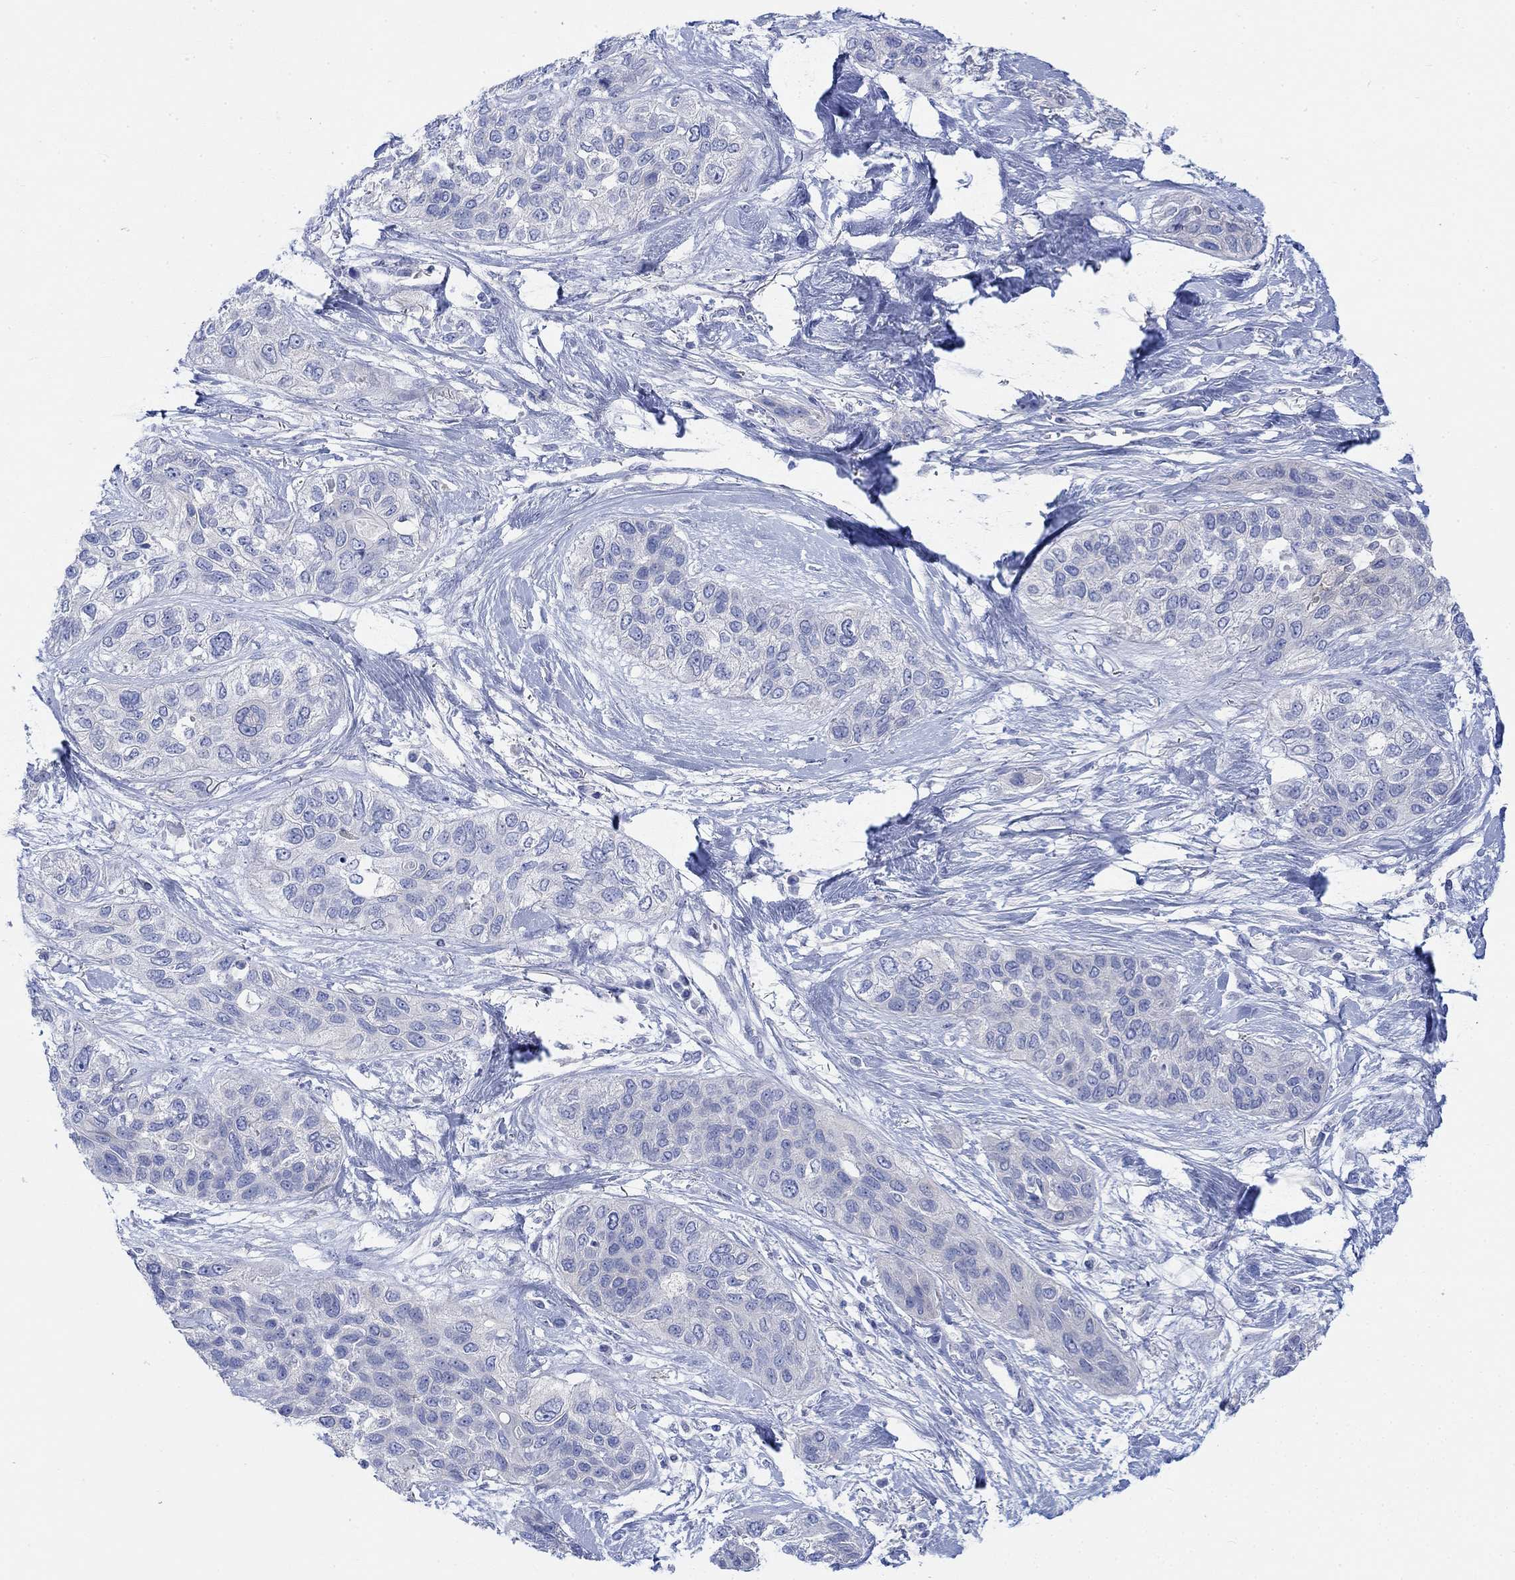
{"staining": {"intensity": "negative", "quantity": "none", "location": "none"}, "tissue": "lung cancer", "cell_type": "Tumor cells", "image_type": "cancer", "snomed": [{"axis": "morphology", "description": "Squamous cell carcinoma, NOS"}, {"axis": "topography", "description": "Lung"}], "caption": "Immunohistochemistry image of neoplastic tissue: lung cancer stained with DAB demonstrates no significant protein staining in tumor cells. The staining is performed using DAB brown chromogen with nuclei counter-stained in using hematoxylin.", "gene": "REEP6", "patient": {"sex": "female", "age": 70}}